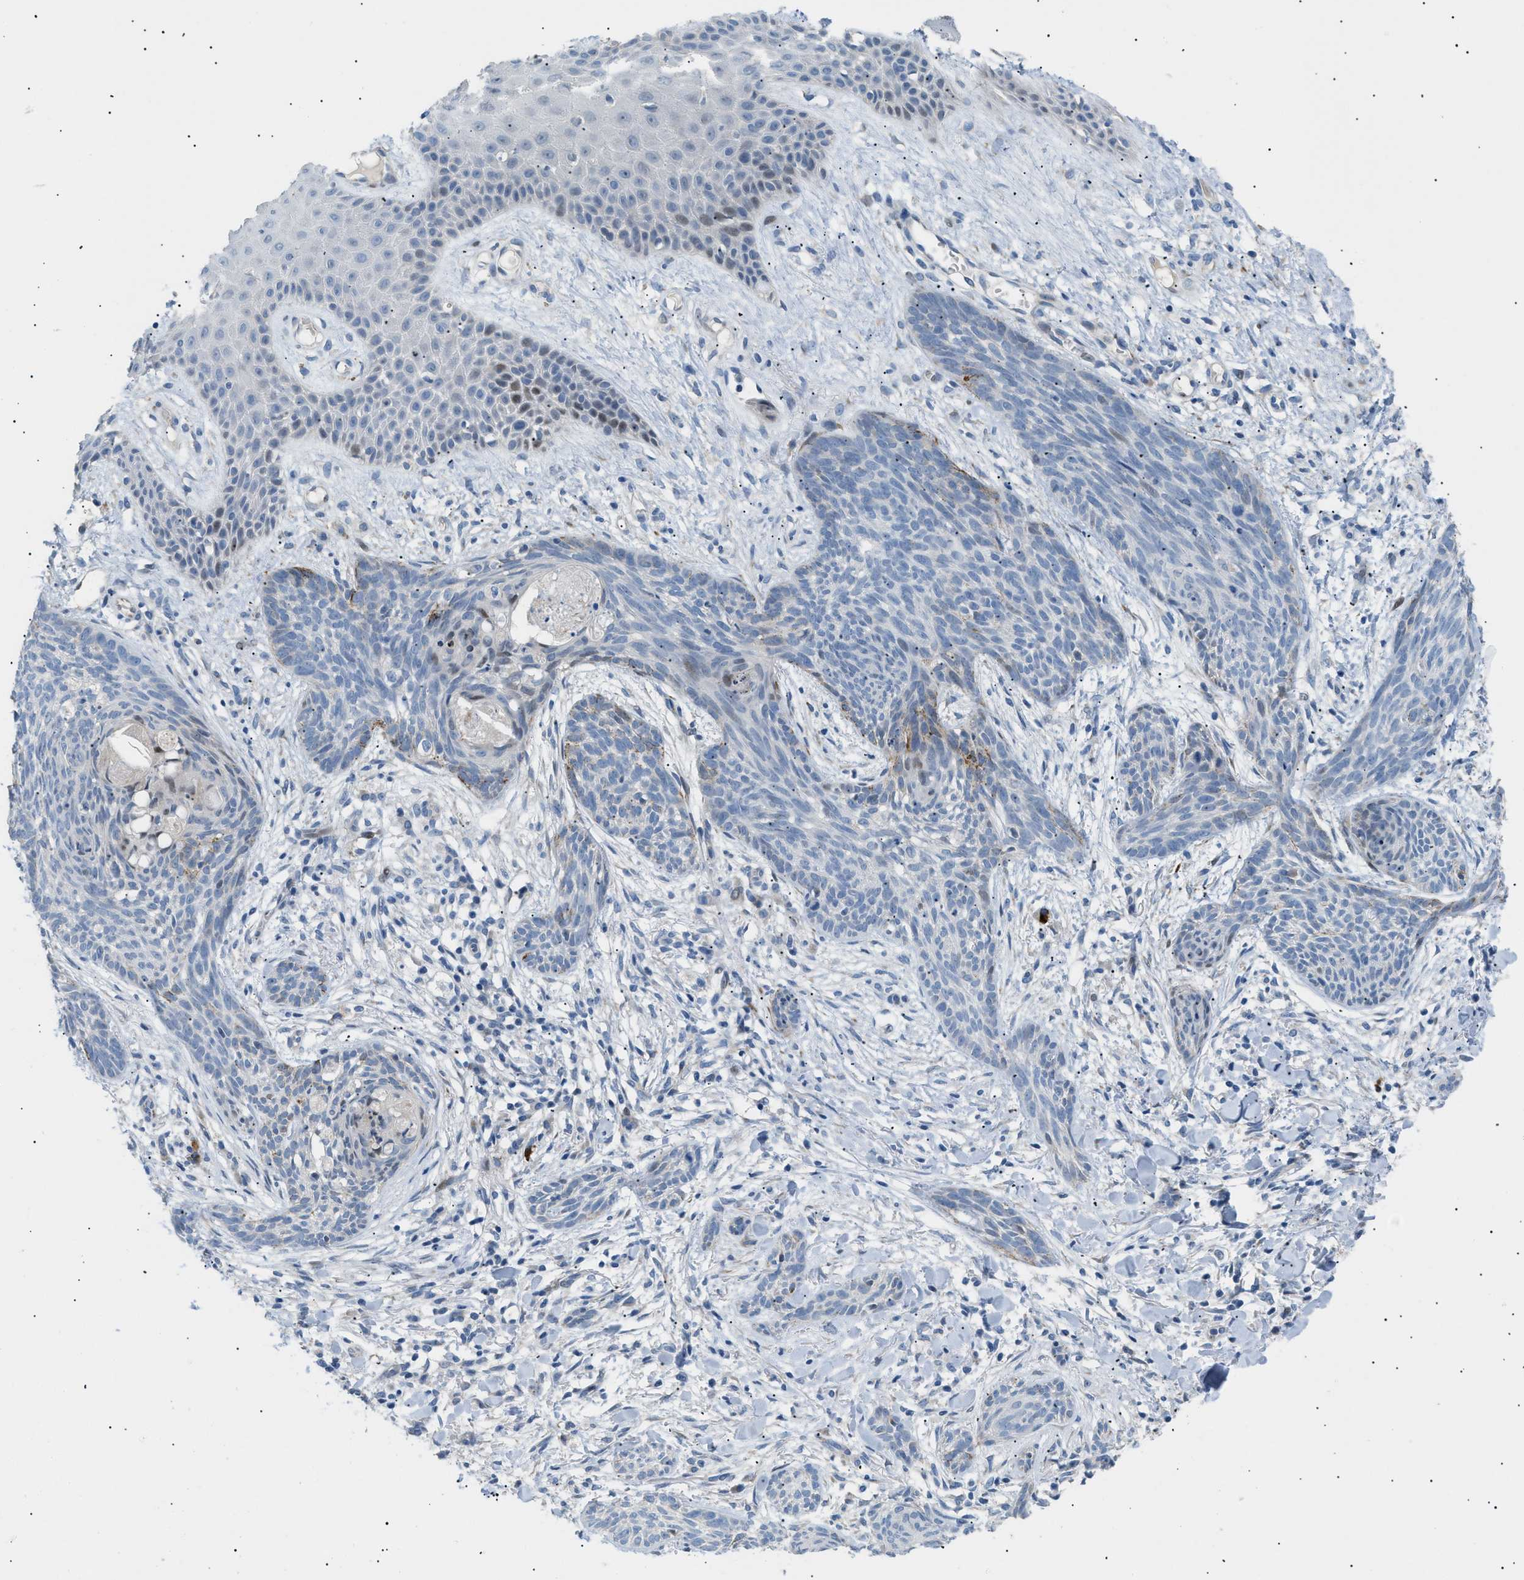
{"staining": {"intensity": "negative", "quantity": "none", "location": "none"}, "tissue": "skin cancer", "cell_type": "Tumor cells", "image_type": "cancer", "snomed": [{"axis": "morphology", "description": "Basal cell carcinoma"}, {"axis": "topography", "description": "Skin"}], "caption": "A photomicrograph of human basal cell carcinoma (skin) is negative for staining in tumor cells. Brightfield microscopy of immunohistochemistry stained with DAB (brown) and hematoxylin (blue), captured at high magnification.", "gene": "ICA1", "patient": {"sex": "female", "age": 59}}